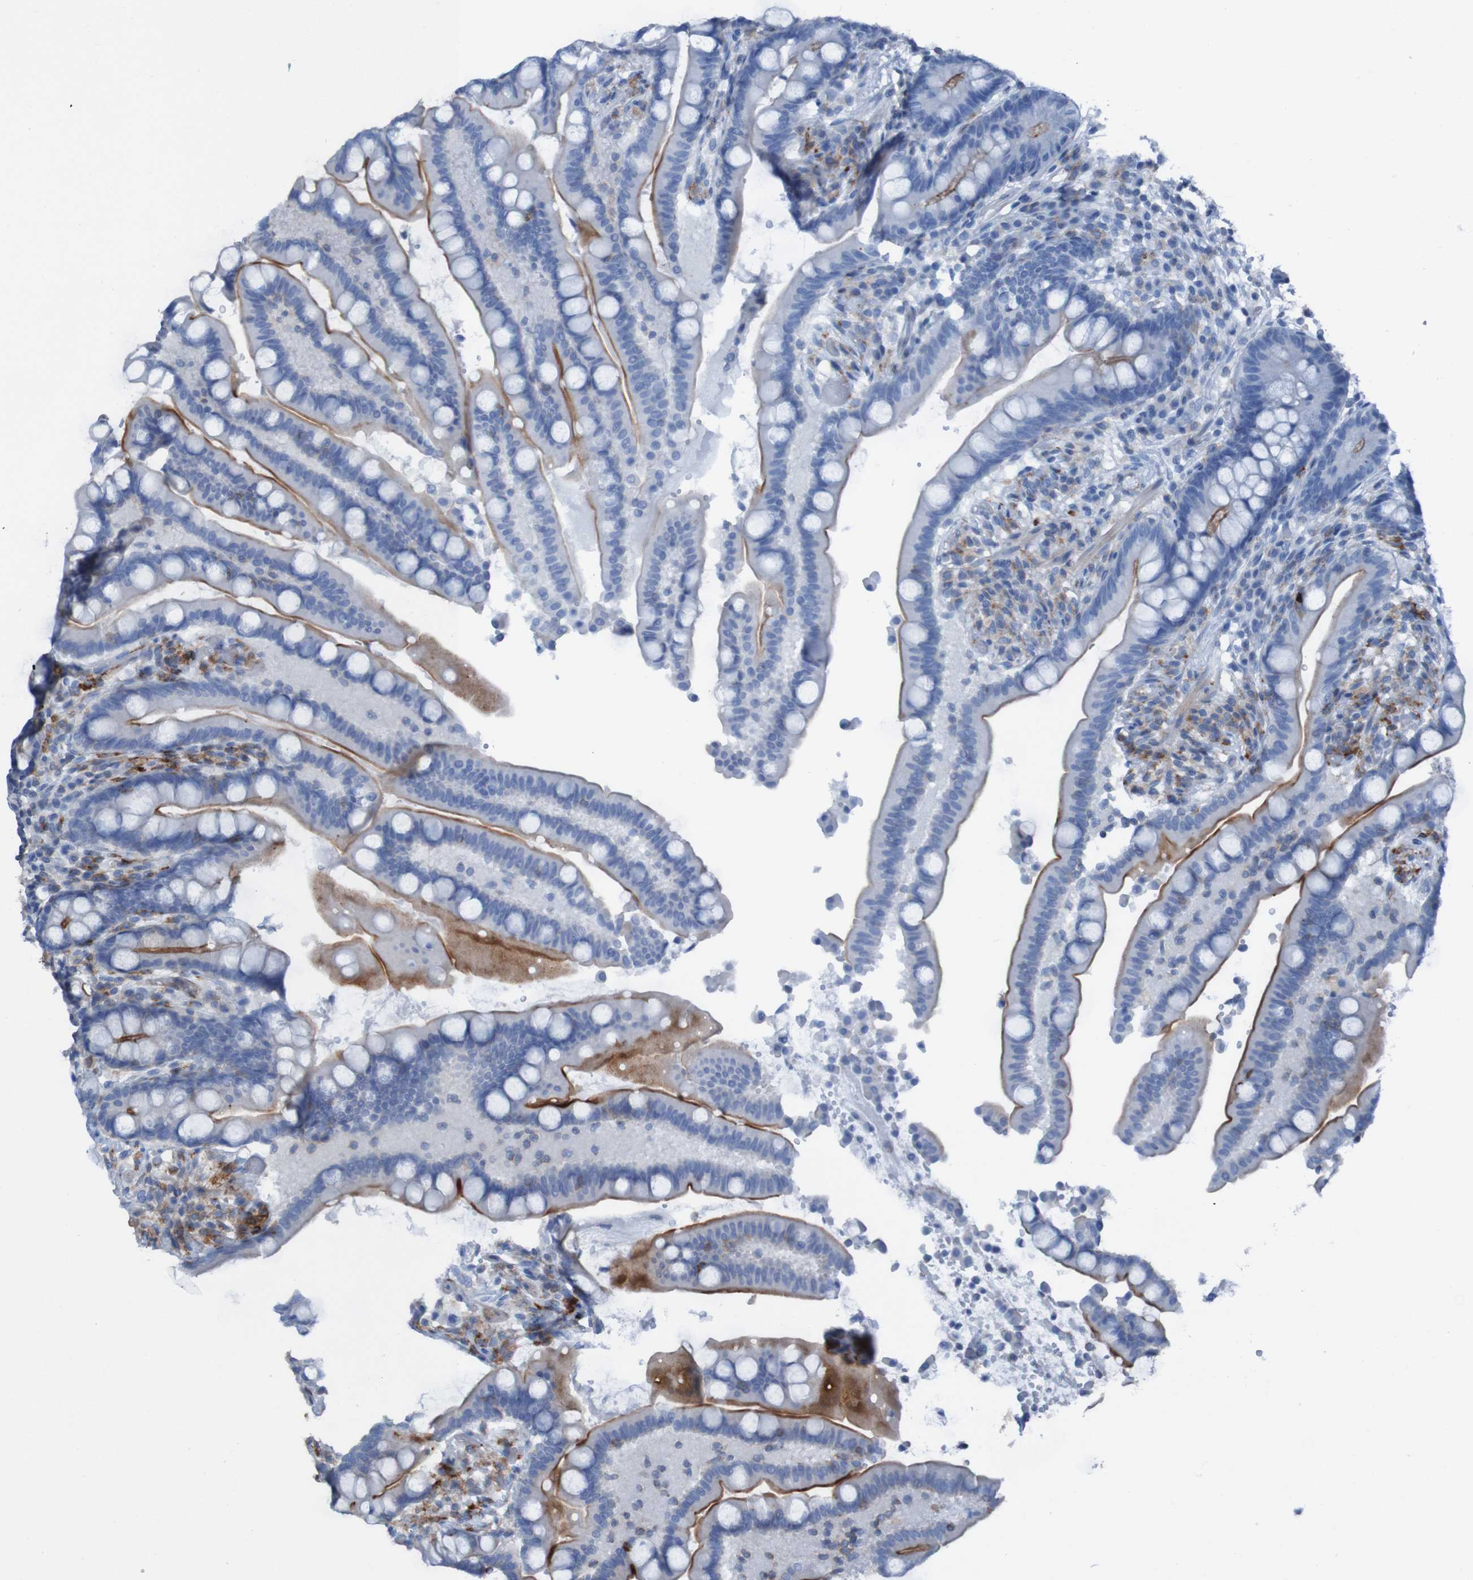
{"staining": {"intensity": "weak", "quantity": "25%-75%", "location": "cytoplasmic/membranous"}, "tissue": "colon", "cell_type": "Endothelial cells", "image_type": "normal", "snomed": [{"axis": "morphology", "description": "Normal tissue, NOS"}, {"axis": "topography", "description": "Colon"}], "caption": "Weak cytoplasmic/membranous expression is appreciated in approximately 25%-75% of endothelial cells in benign colon. (DAB = brown stain, brightfield microscopy at high magnification).", "gene": "RNF182", "patient": {"sex": "male", "age": 73}}